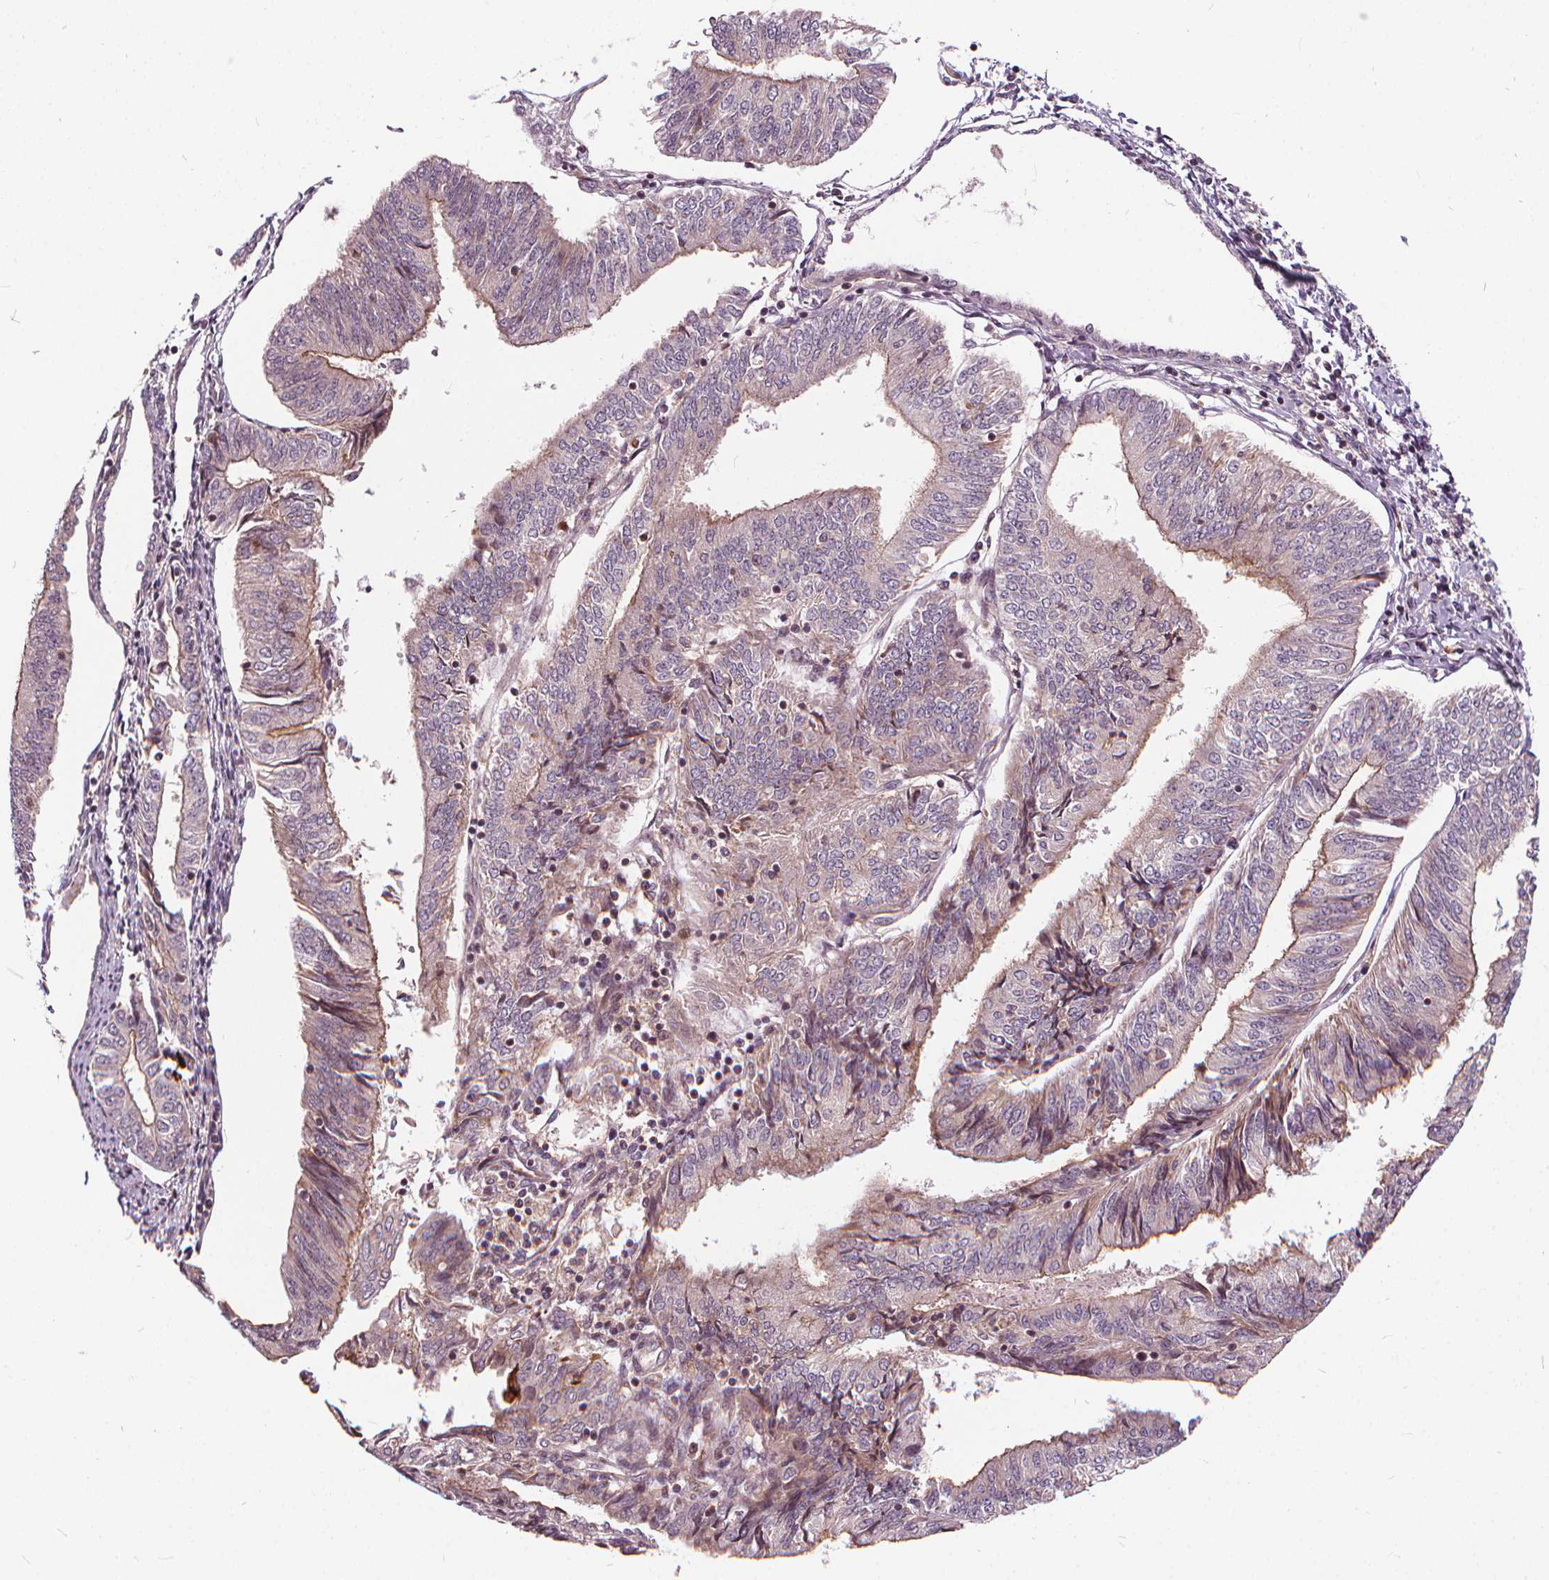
{"staining": {"intensity": "moderate", "quantity": "<25%", "location": "cytoplasmic/membranous"}, "tissue": "endometrial cancer", "cell_type": "Tumor cells", "image_type": "cancer", "snomed": [{"axis": "morphology", "description": "Adenocarcinoma, NOS"}, {"axis": "topography", "description": "Endometrium"}], "caption": "Endometrial adenocarcinoma stained with DAB immunohistochemistry demonstrates low levels of moderate cytoplasmic/membranous expression in approximately <25% of tumor cells.", "gene": "INPP5E", "patient": {"sex": "female", "age": 58}}